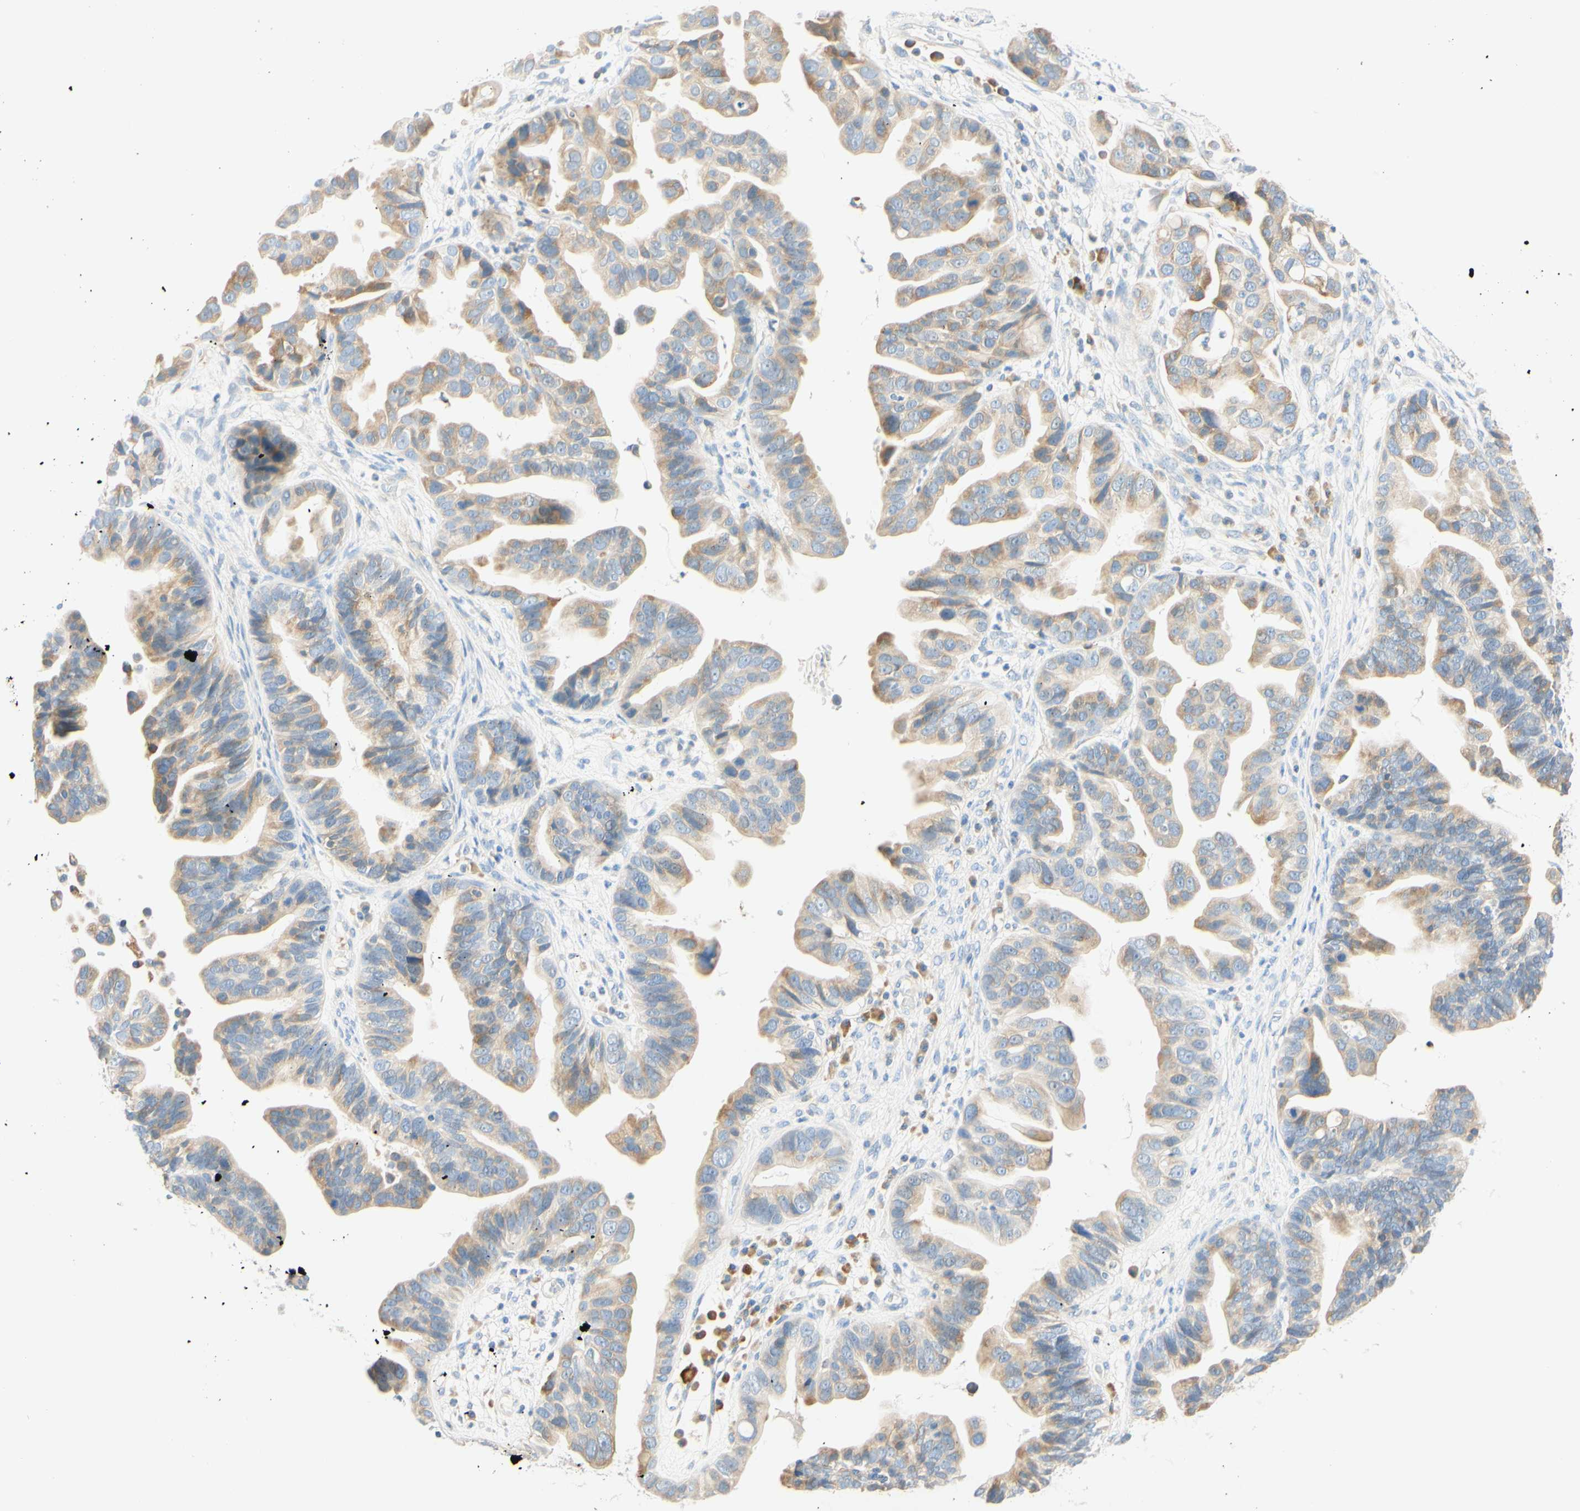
{"staining": {"intensity": "weak", "quantity": ">75%", "location": "cytoplasmic/membranous"}, "tissue": "ovarian cancer", "cell_type": "Tumor cells", "image_type": "cancer", "snomed": [{"axis": "morphology", "description": "Cystadenocarcinoma, serous, NOS"}, {"axis": "topography", "description": "Ovary"}], "caption": "Protein staining reveals weak cytoplasmic/membranous expression in about >75% of tumor cells in serous cystadenocarcinoma (ovarian).", "gene": "LAT", "patient": {"sex": "female", "age": 56}}